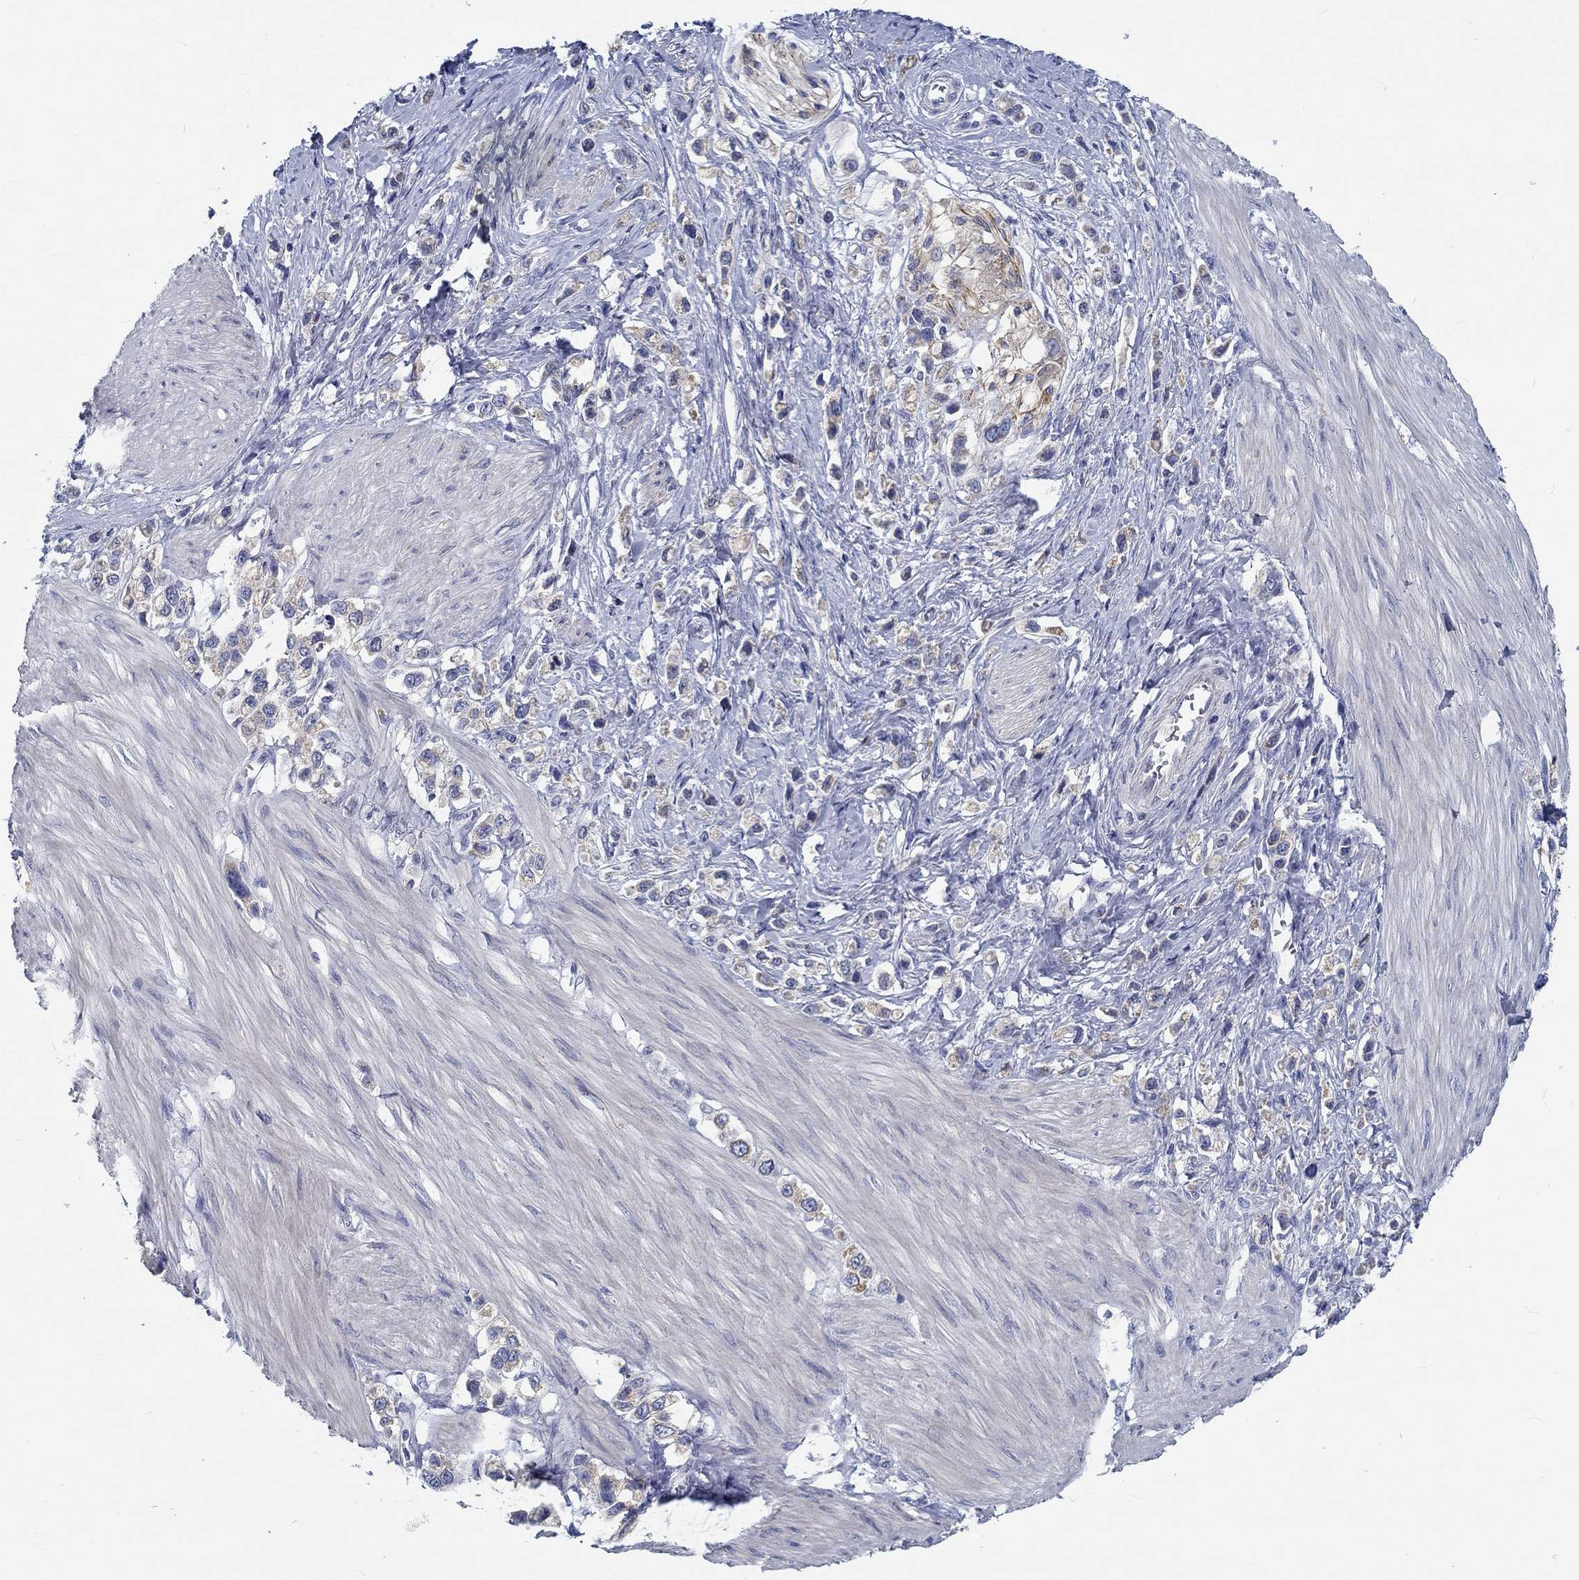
{"staining": {"intensity": "weak", "quantity": ">75%", "location": "cytoplasmic/membranous"}, "tissue": "stomach cancer", "cell_type": "Tumor cells", "image_type": "cancer", "snomed": [{"axis": "morphology", "description": "Normal tissue, NOS"}, {"axis": "morphology", "description": "Adenocarcinoma, NOS"}, {"axis": "morphology", "description": "Adenocarcinoma, High grade"}, {"axis": "topography", "description": "Stomach, upper"}, {"axis": "topography", "description": "Stomach"}], "caption": "Immunohistochemical staining of human adenocarcinoma (stomach) exhibits low levels of weak cytoplasmic/membranous expression in approximately >75% of tumor cells.", "gene": "MYBPC1", "patient": {"sex": "female", "age": 65}}